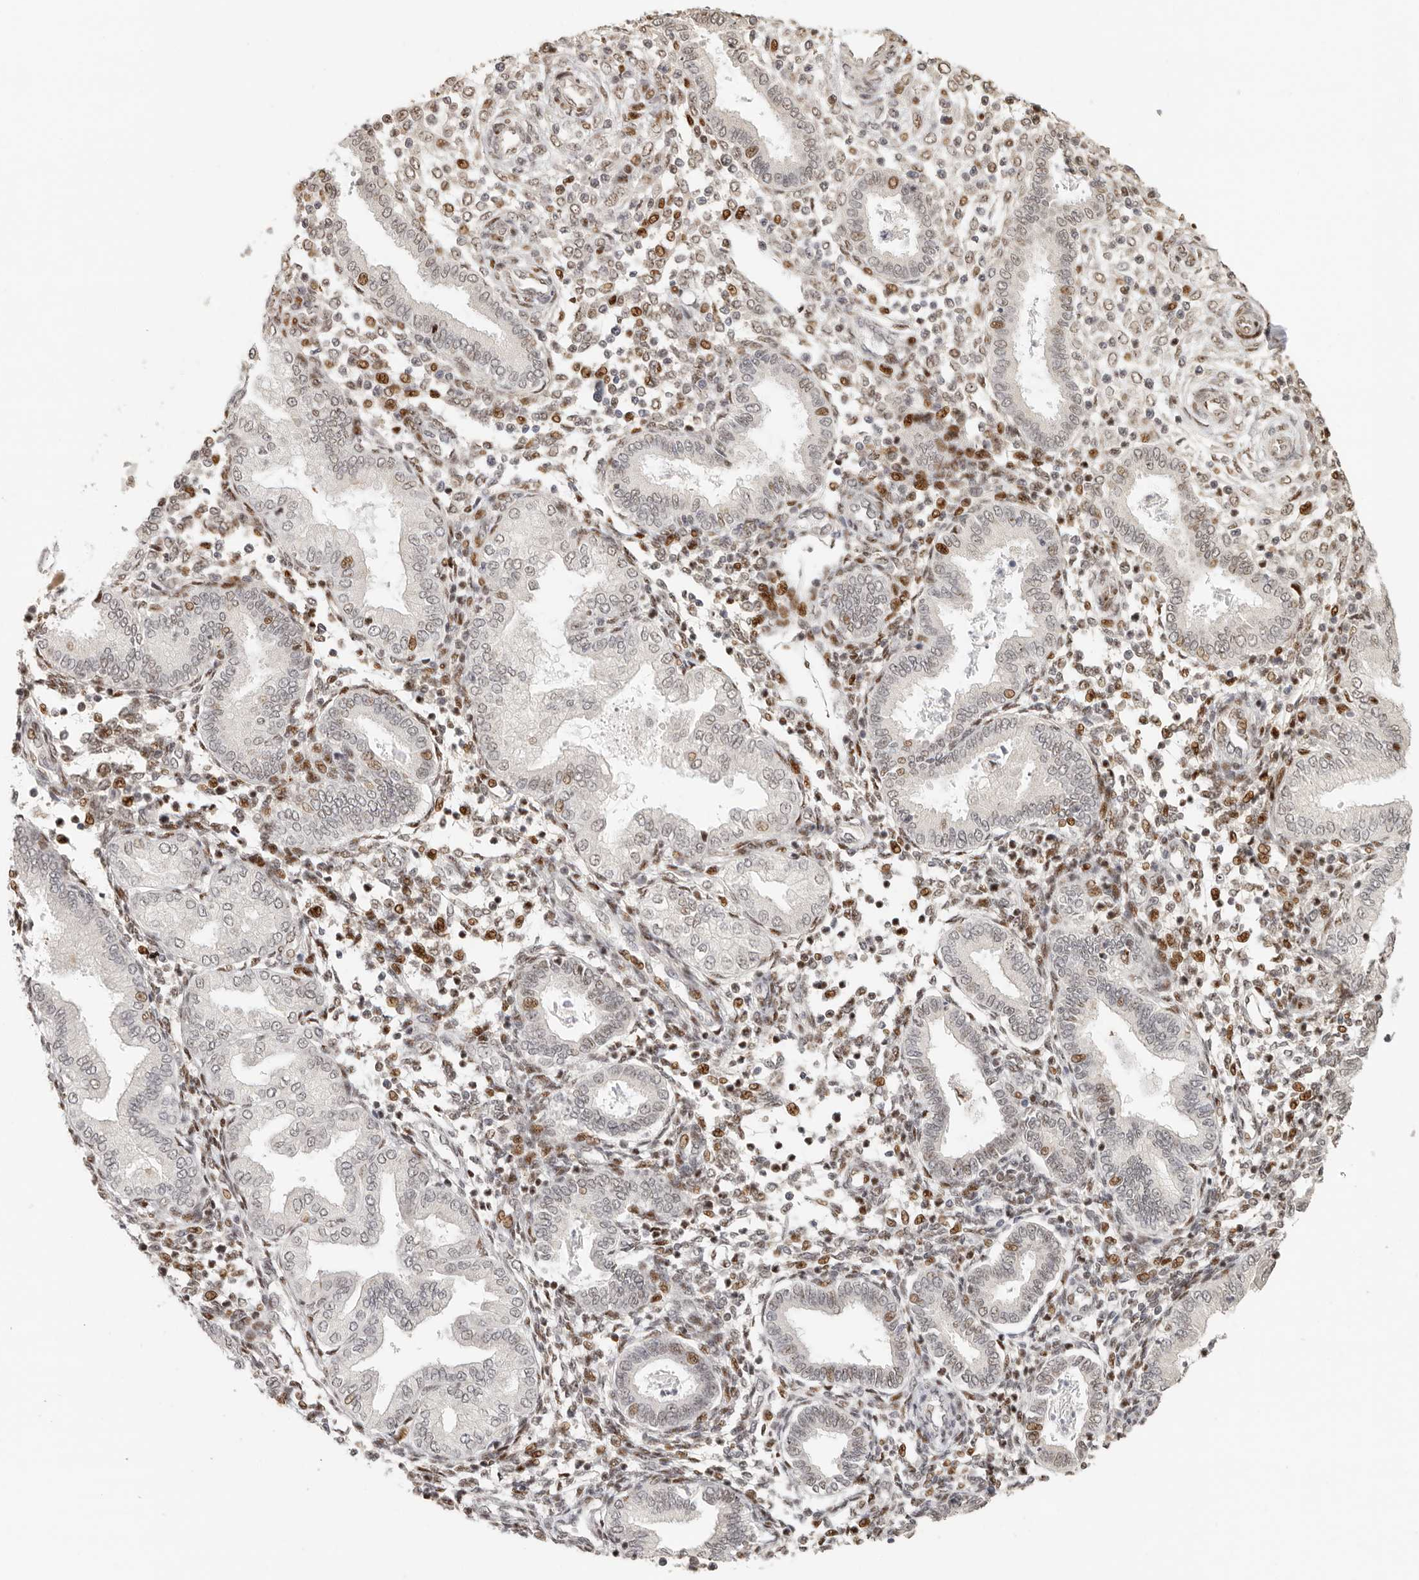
{"staining": {"intensity": "moderate", "quantity": "25%-75%", "location": "nuclear"}, "tissue": "endometrium", "cell_type": "Cells in endometrial stroma", "image_type": "normal", "snomed": [{"axis": "morphology", "description": "Normal tissue, NOS"}, {"axis": "topography", "description": "Endometrium"}], "caption": "Protein expression analysis of benign endometrium displays moderate nuclear expression in about 25%-75% of cells in endometrial stroma. Nuclei are stained in blue.", "gene": "GPBP1L1", "patient": {"sex": "female", "age": 53}}